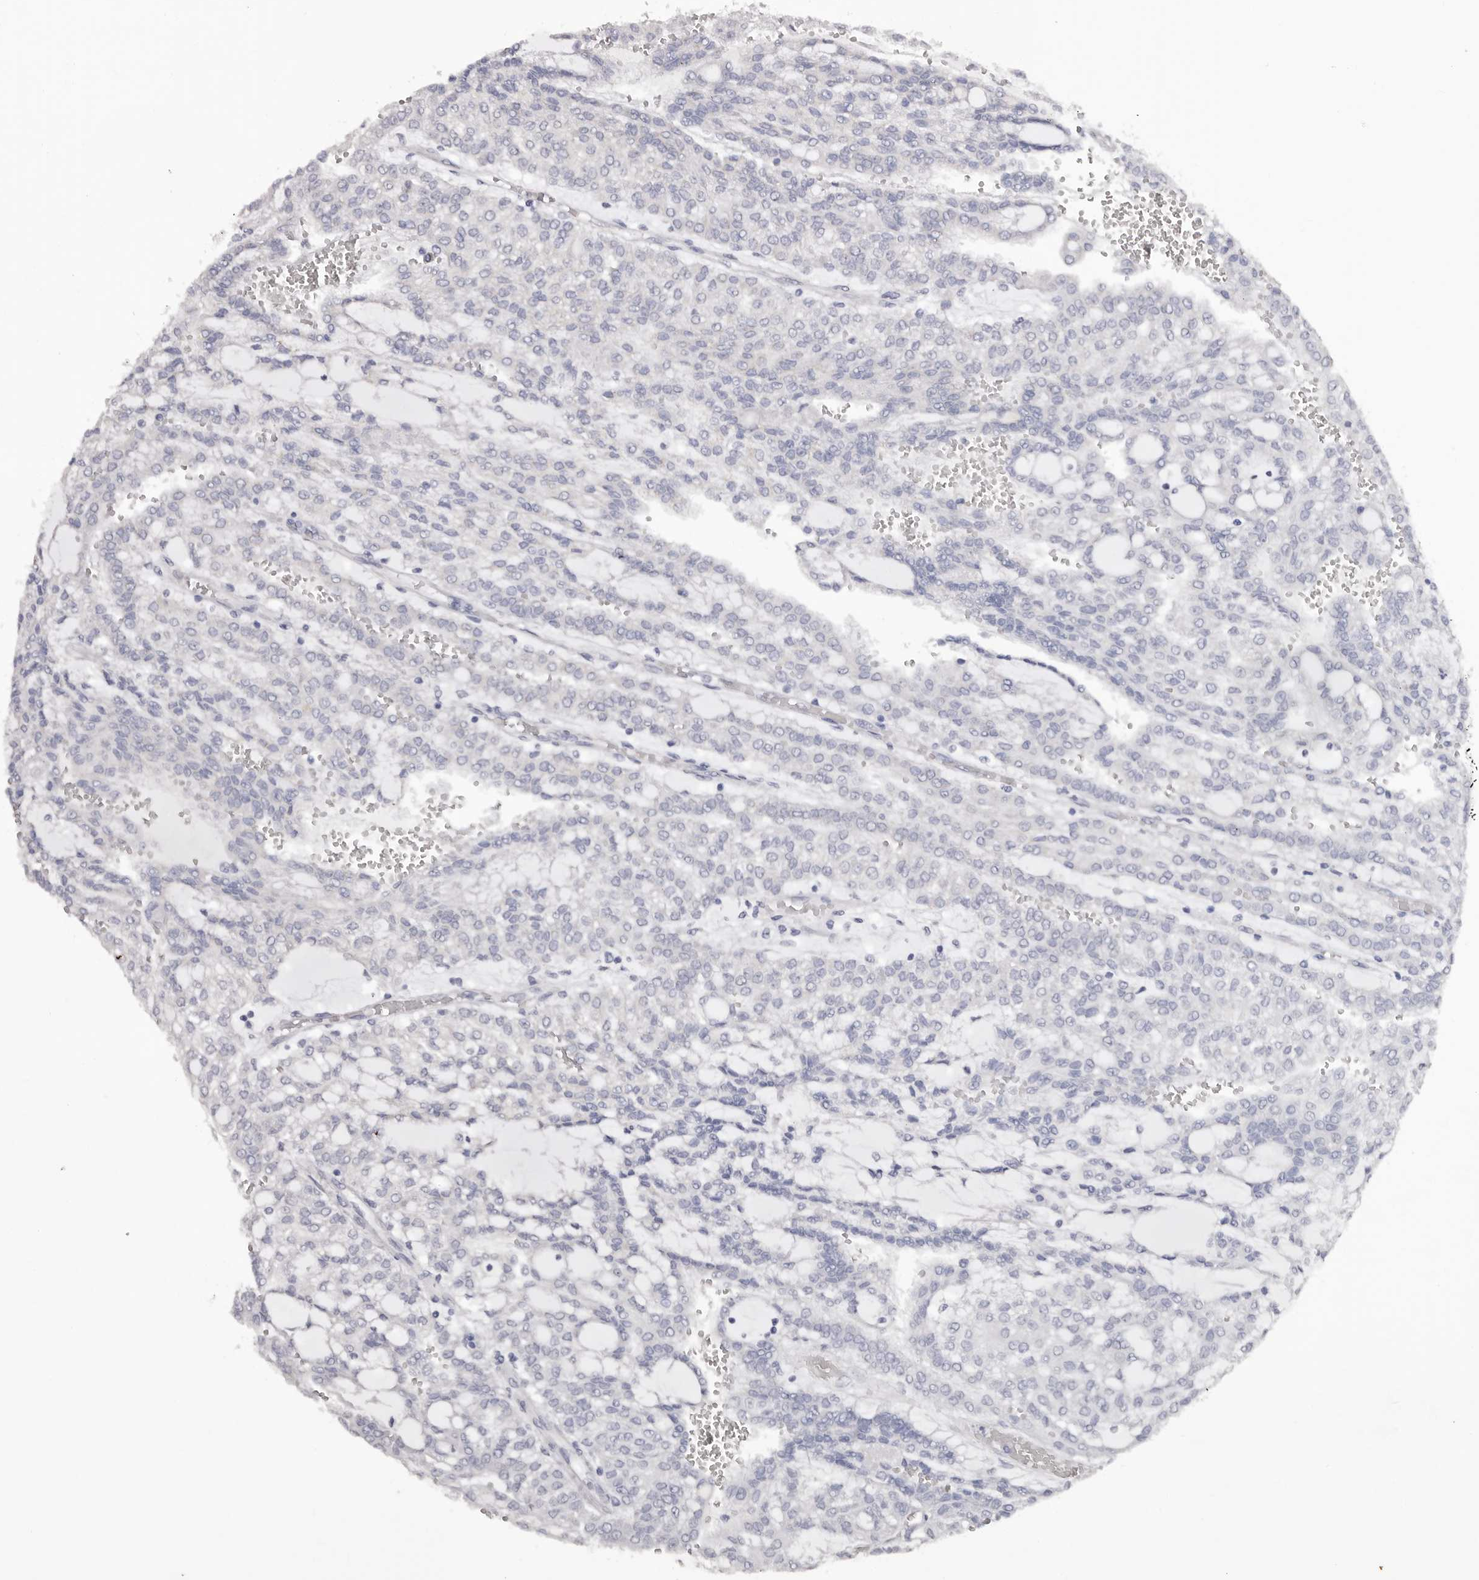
{"staining": {"intensity": "negative", "quantity": "none", "location": "none"}, "tissue": "renal cancer", "cell_type": "Tumor cells", "image_type": "cancer", "snomed": [{"axis": "morphology", "description": "Adenocarcinoma, NOS"}, {"axis": "topography", "description": "Kidney"}], "caption": "Immunohistochemical staining of renal cancer (adenocarcinoma) displays no significant positivity in tumor cells.", "gene": "NOL12", "patient": {"sex": "male", "age": 63}}